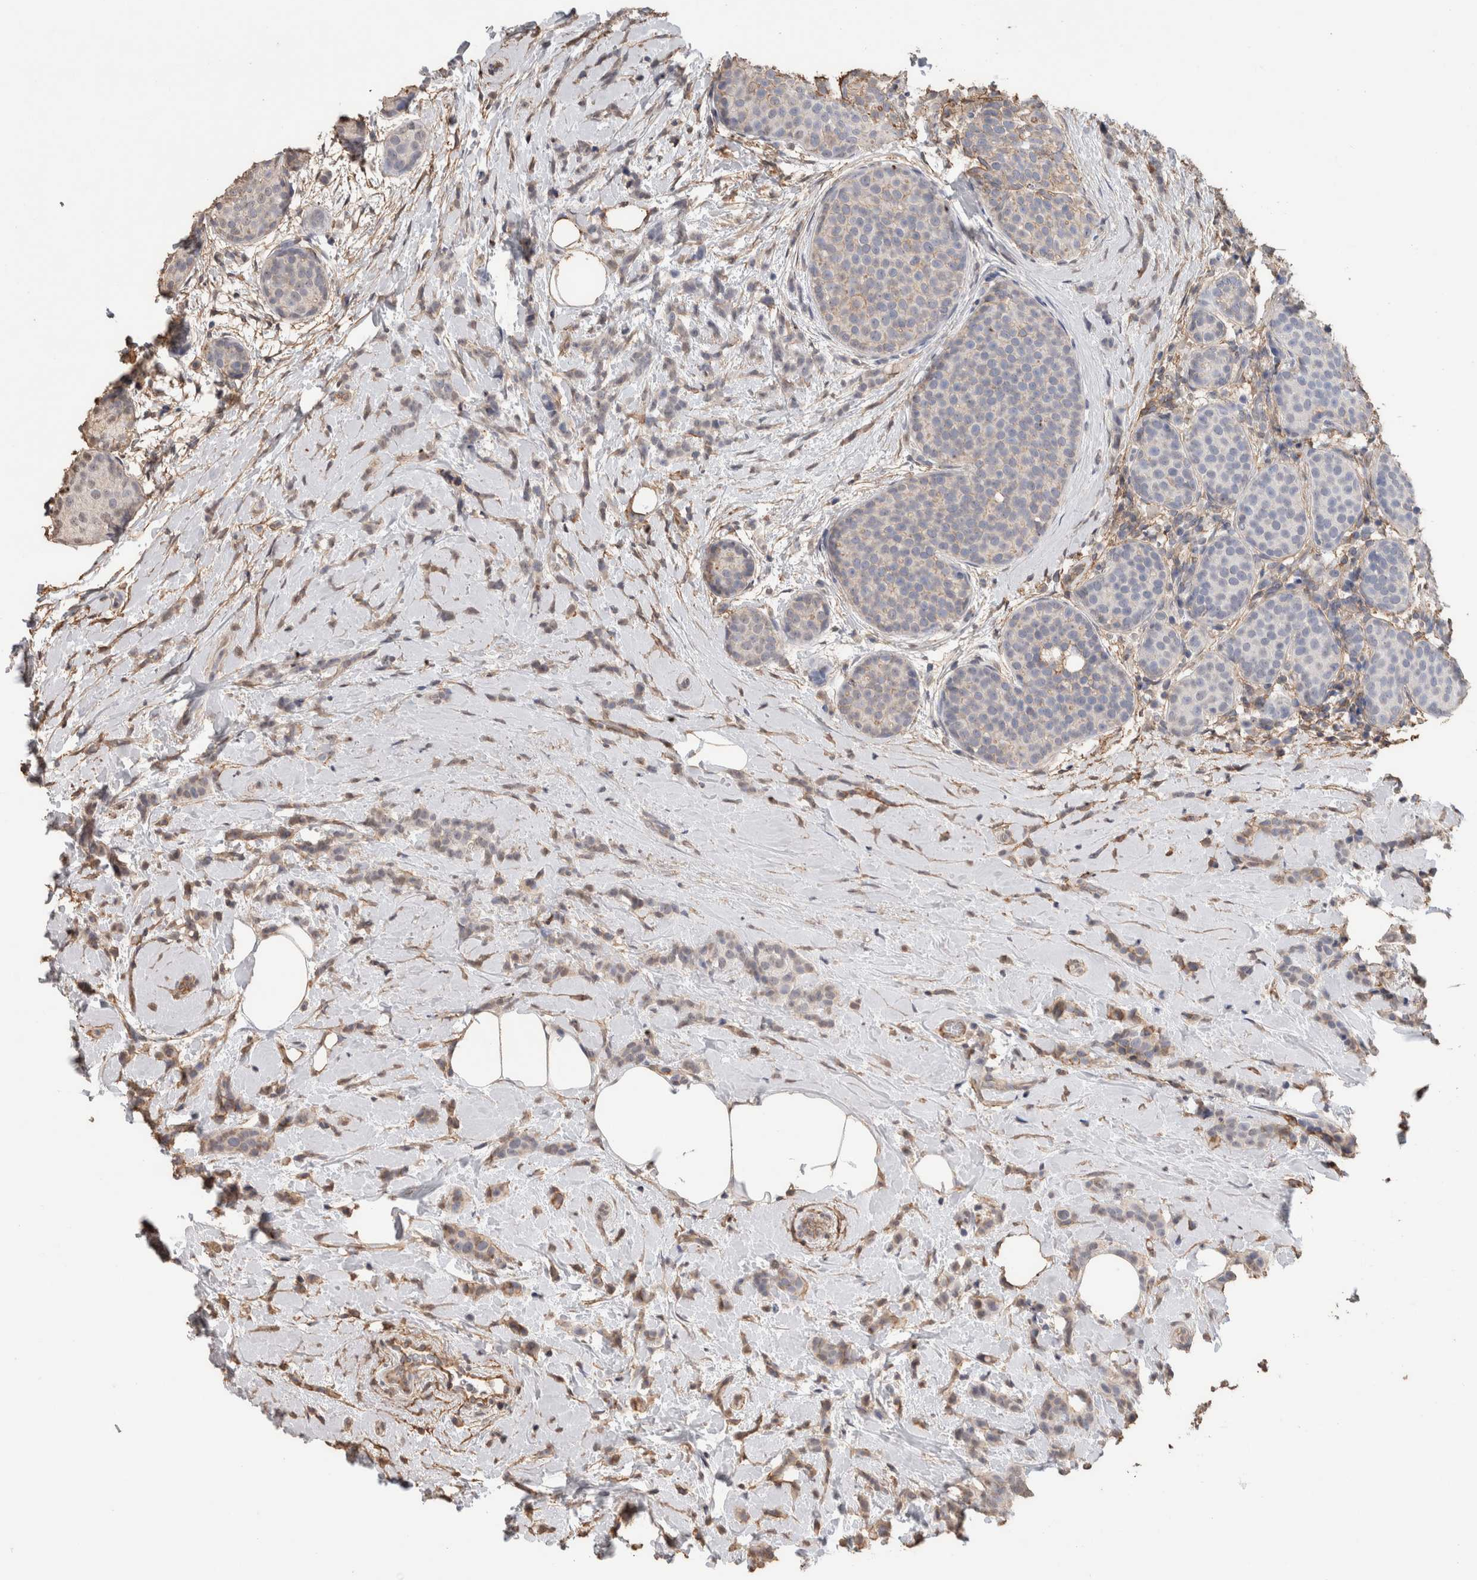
{"staining": {"intensity": "weak", "quantity": "25%-75%", "location": "cytoplasmic/membranous"}, "tissue": "breast cancer", "cell_type": "Tumor cells", "image_type": "cancer", "snomed": [{"axis": "morphology", "description": "Lobular carcinoma, in situ"}, {"axis": "morphology", "description": "Lobular carcinoma"}, {"axis": "topography", "description": "Breast"}], "caption": "Breast lobular carcinoma in situ was stained to show a protein in brown. There is low levels of weak cytoplasmic/membranous positivity in approximately 25%-75% of tumor cells. Using DAB (brown) and hematoxylin (blue) stains, captured at high magnification using brightfield microscopy.", "gene": "S100A10", "patient": {"sex": "female", "age": 41}}